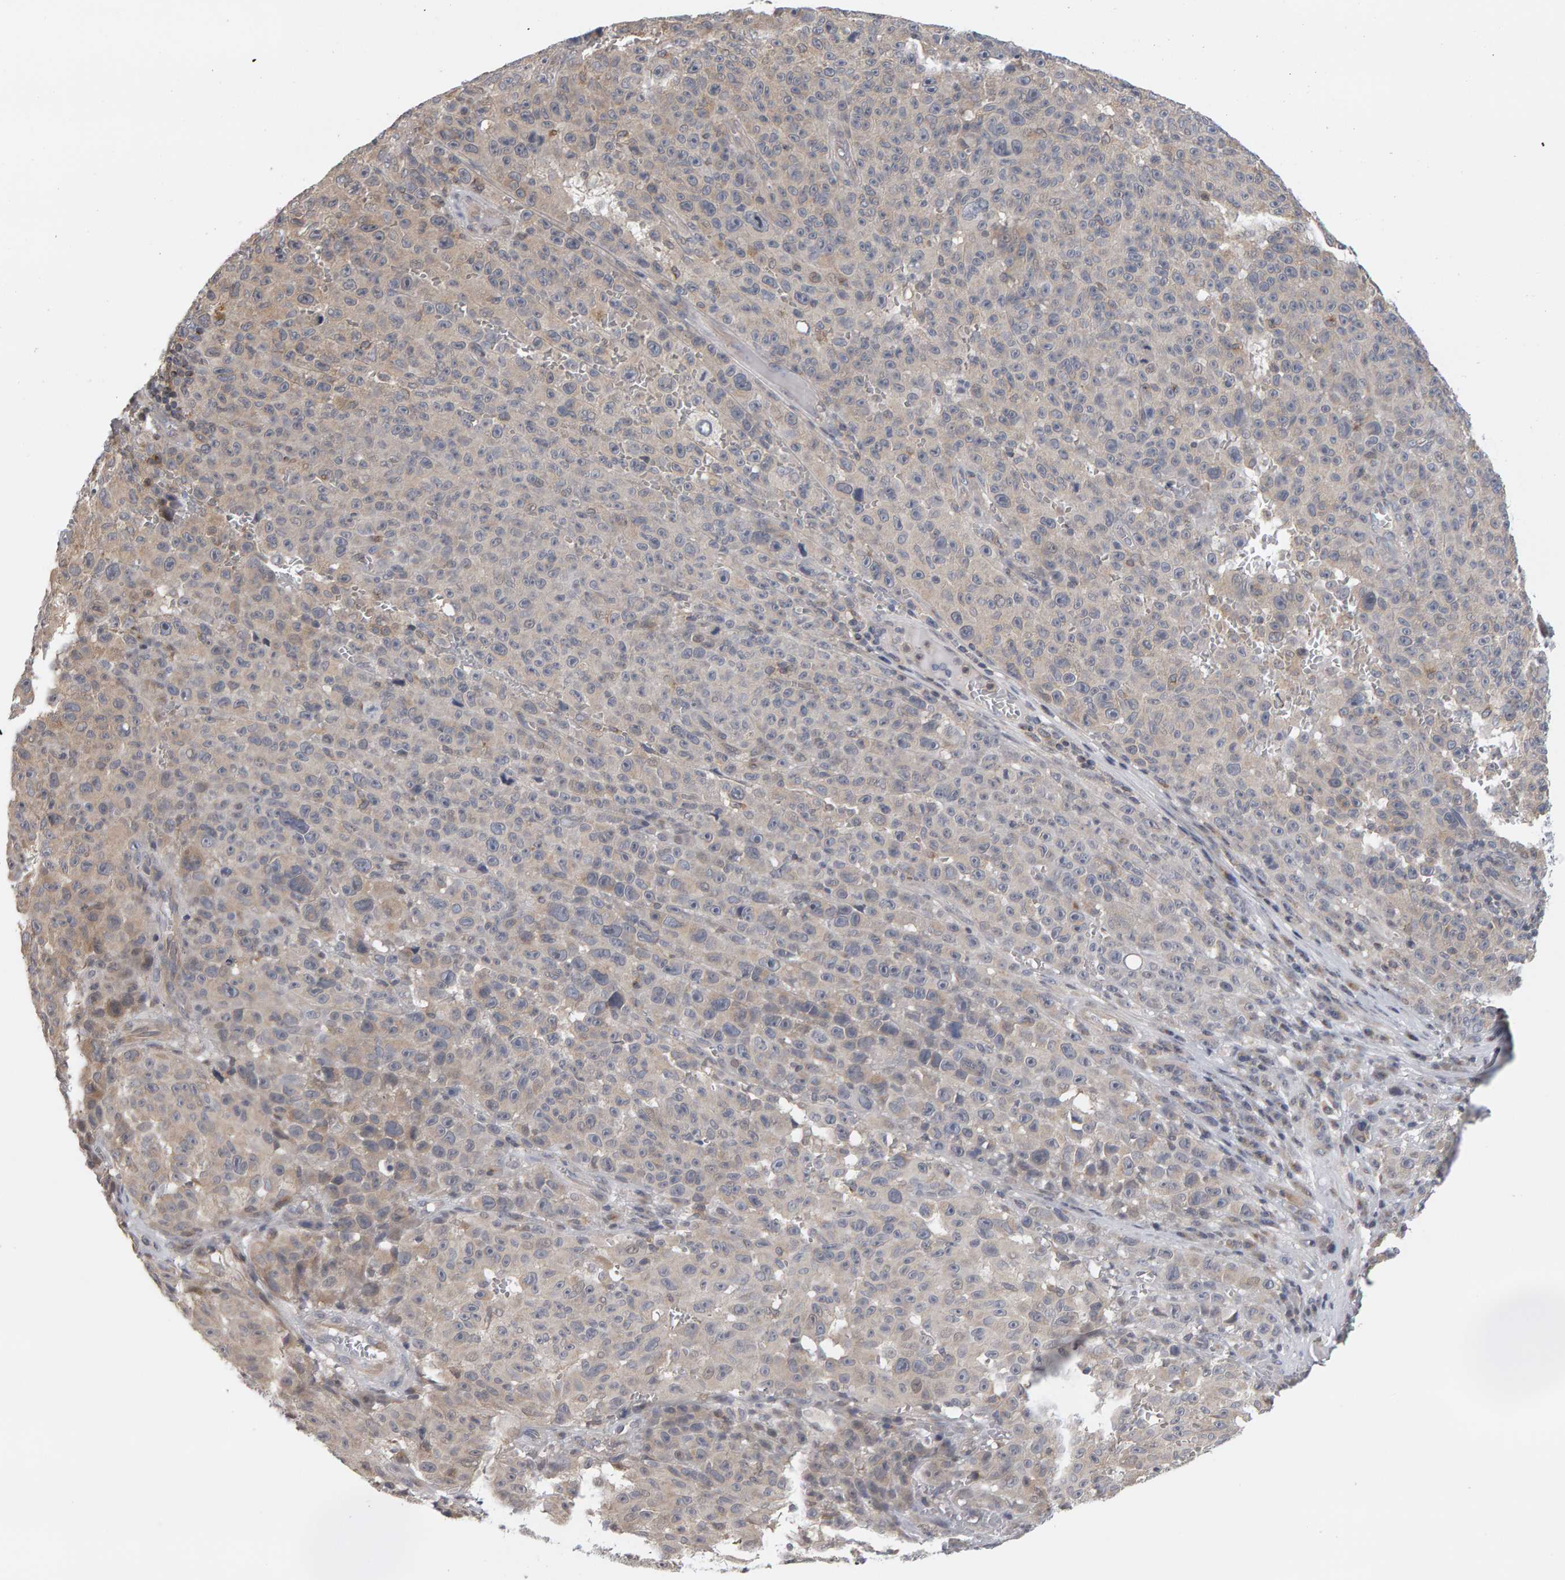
{"staining": {"intensity": "weak", "quantity": "<25%", "location": "cytoplasmic/membranous"}, "tissue": "melanoma", "cell_type": "Tumor cells", "image_type": "cancer", "snomed": [{"axis": "morphology", "description": "Malignant melanoma, NOS"}, {"axis": "topography", "description": "Skin"}], "caption": "Photomicrograph shows no significant protein expression in tumor cells of malignant melanoma.", "gene": "MSRA", "patient": {"sex": "female", "age": 82}}